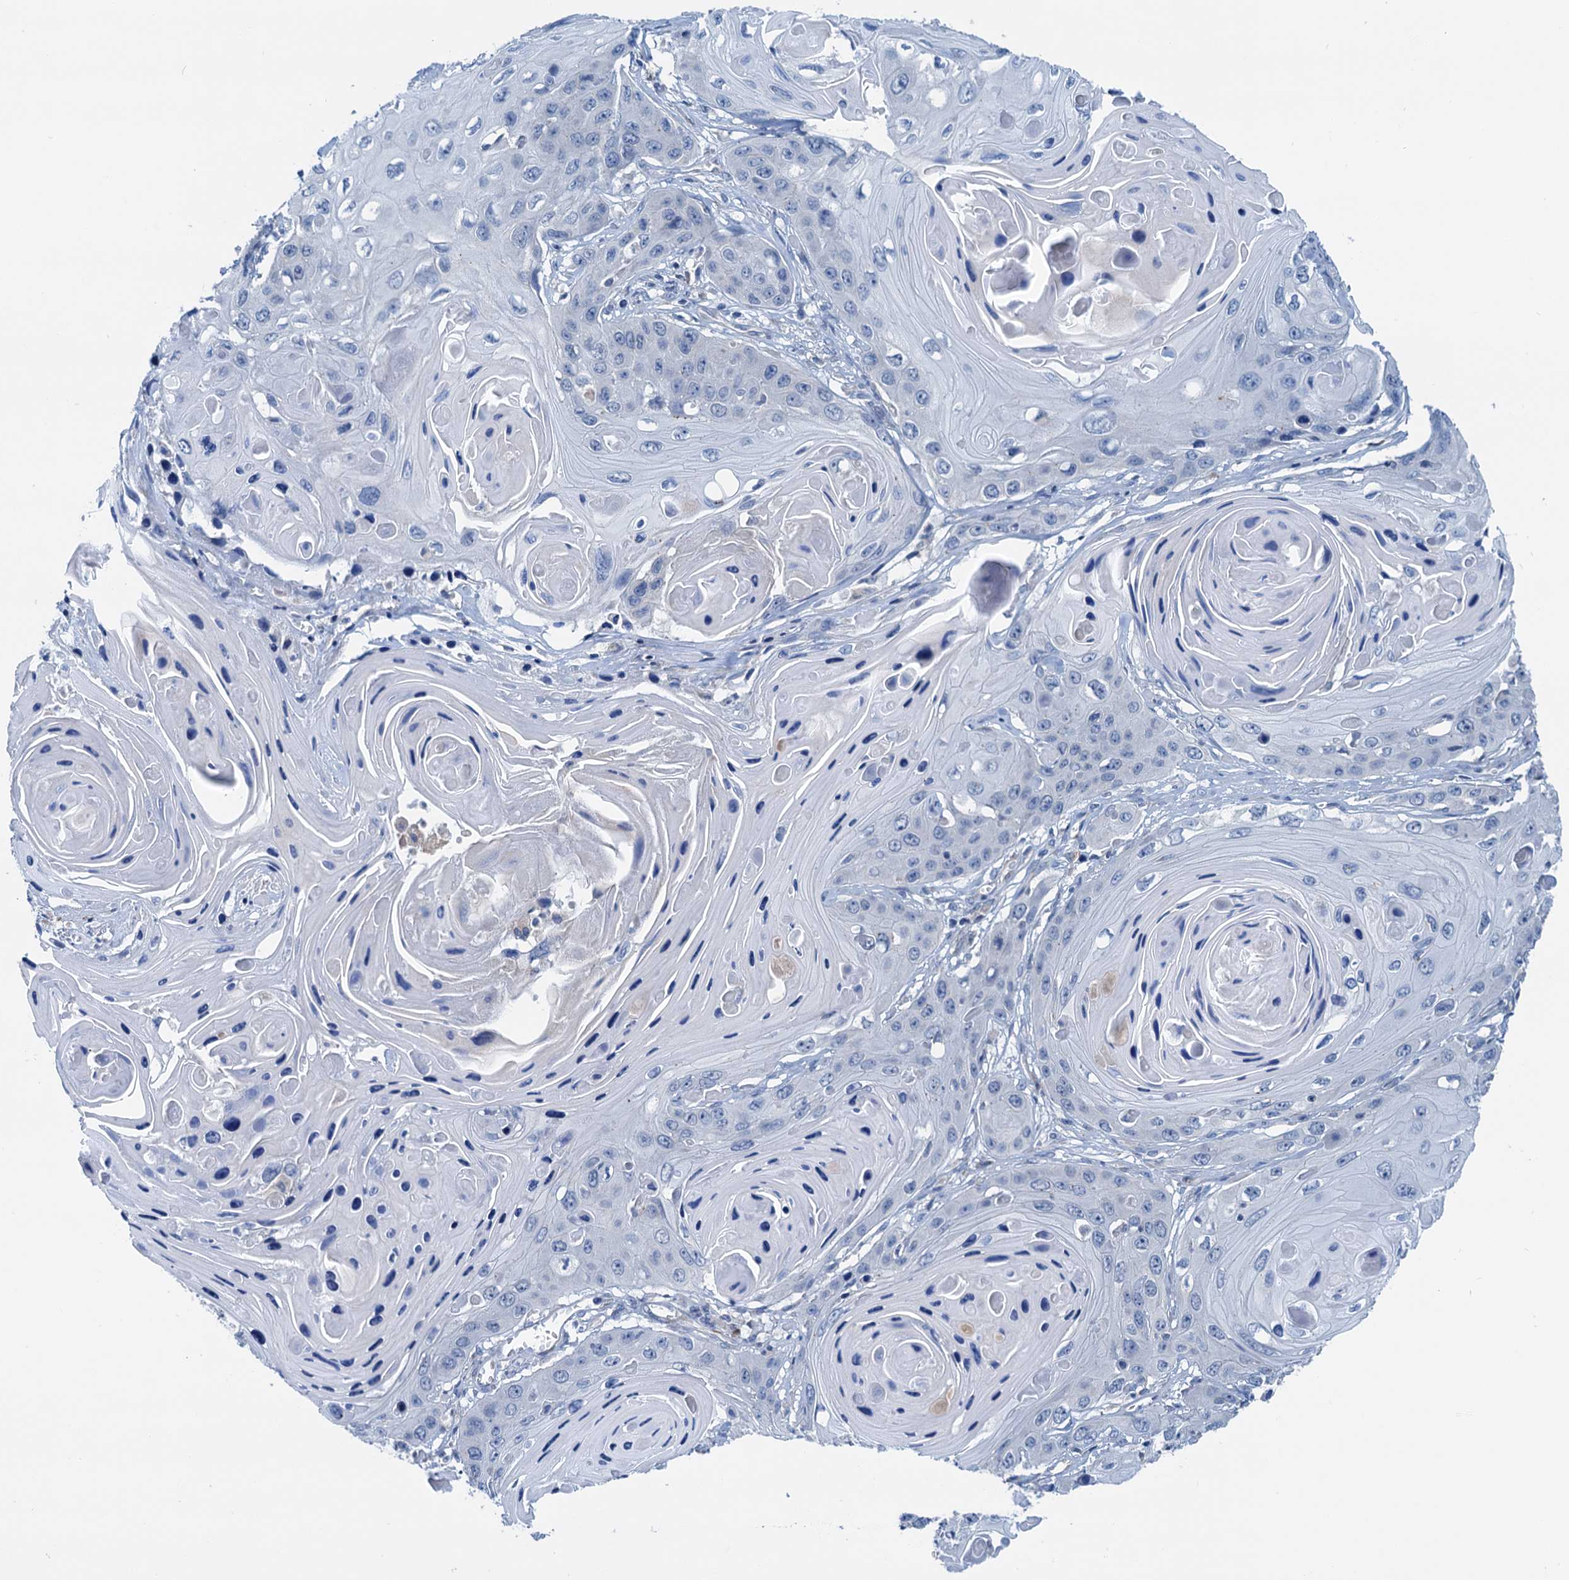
{"staining": {"intensity": "negative", "quantity": "none", "location": "none"}, "tissue": "skin cancer", "cell_type": "Tumor cells", "image_type": "cancer", "snomed": [{"axis": "morphology", "description": "Squamous cell carcinoma, NOS"}, {"axis": "topography", "description": "Skin"}], "caption": "Skin squamous cell carcinoma stained for a protein using IHC shows no expression tumor cells.", "gene": "ELAC1", "patient": {"sex": "male", "age": 55}}